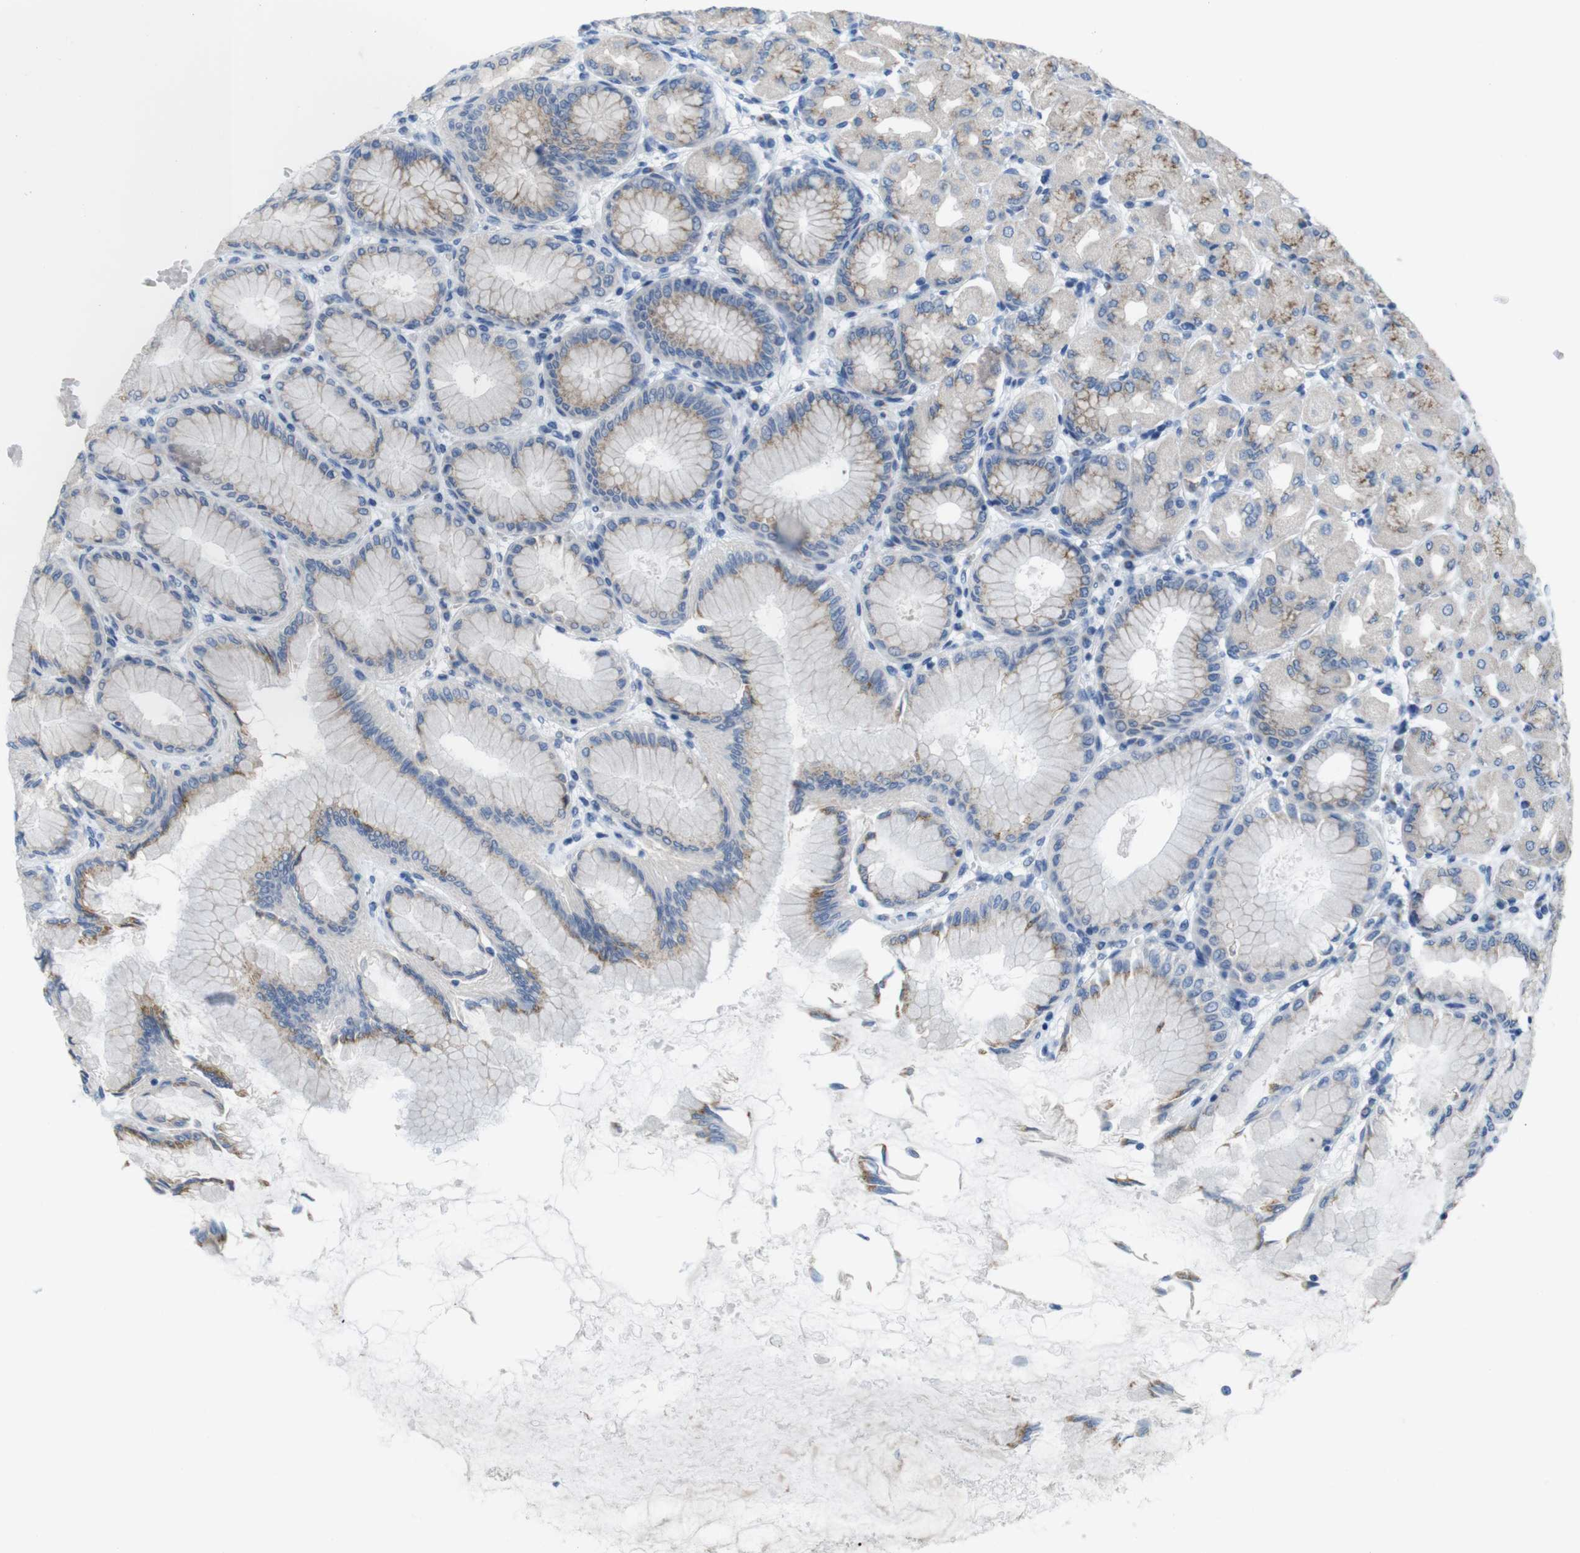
{"staining": {"intensity": "moderate", "quantity": "25%-75%", "location": "cytoplasmic/membranous"}, "tissue": "stomach", "cell_type": "Glandular cells", "image_type": "normal", "snomed": [{"axis": "morphology", "description": "Normal tissue, NOS"}, {"axis": "topography", "description": "Stomach, upper"}], "caption": "Brown immunohistochemical staining in benign stomach demonstrates moderate cytoplasmic/membranous staining in approximately 25%-75% of glandular cells.", "gene": "GOLGA2", "patient": {"sex": "female", "age": 56}}